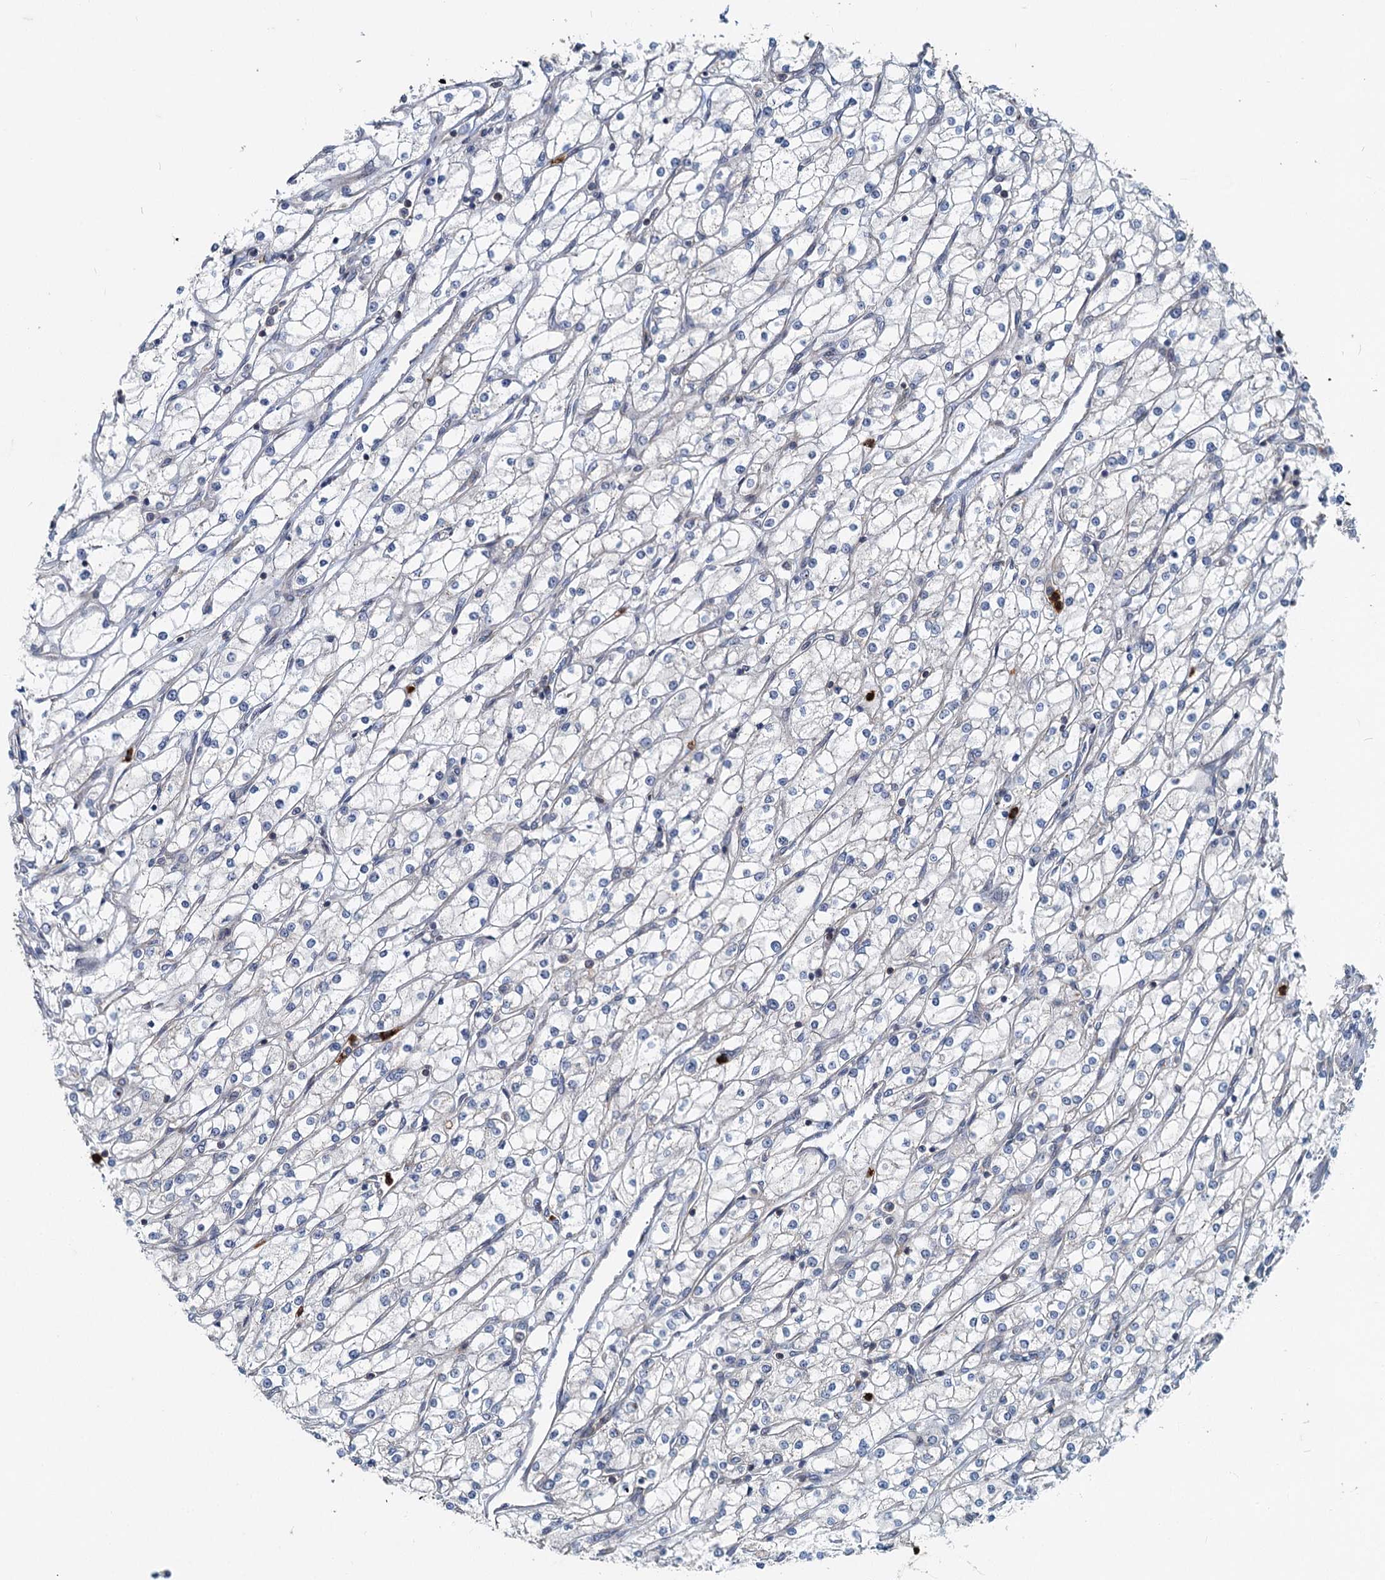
{"staining": {"intensity": "negative", "quantity": "none", "location": "none"}, "tissue": "renal cancer", "cell_type": "Tumor cells", "image_type": "cancer", "snomed": [{"axis": "morphology", "description": "Adenocarcinoma, NOS"}, {"axis": "topography", "description": "Kidney"}], "caption": "The photomicrograph displays no staining of tumor cells in renal adenocarcinoma.", "gene": "ADCY2", "patient": {"sex": "male", "age": 80}}